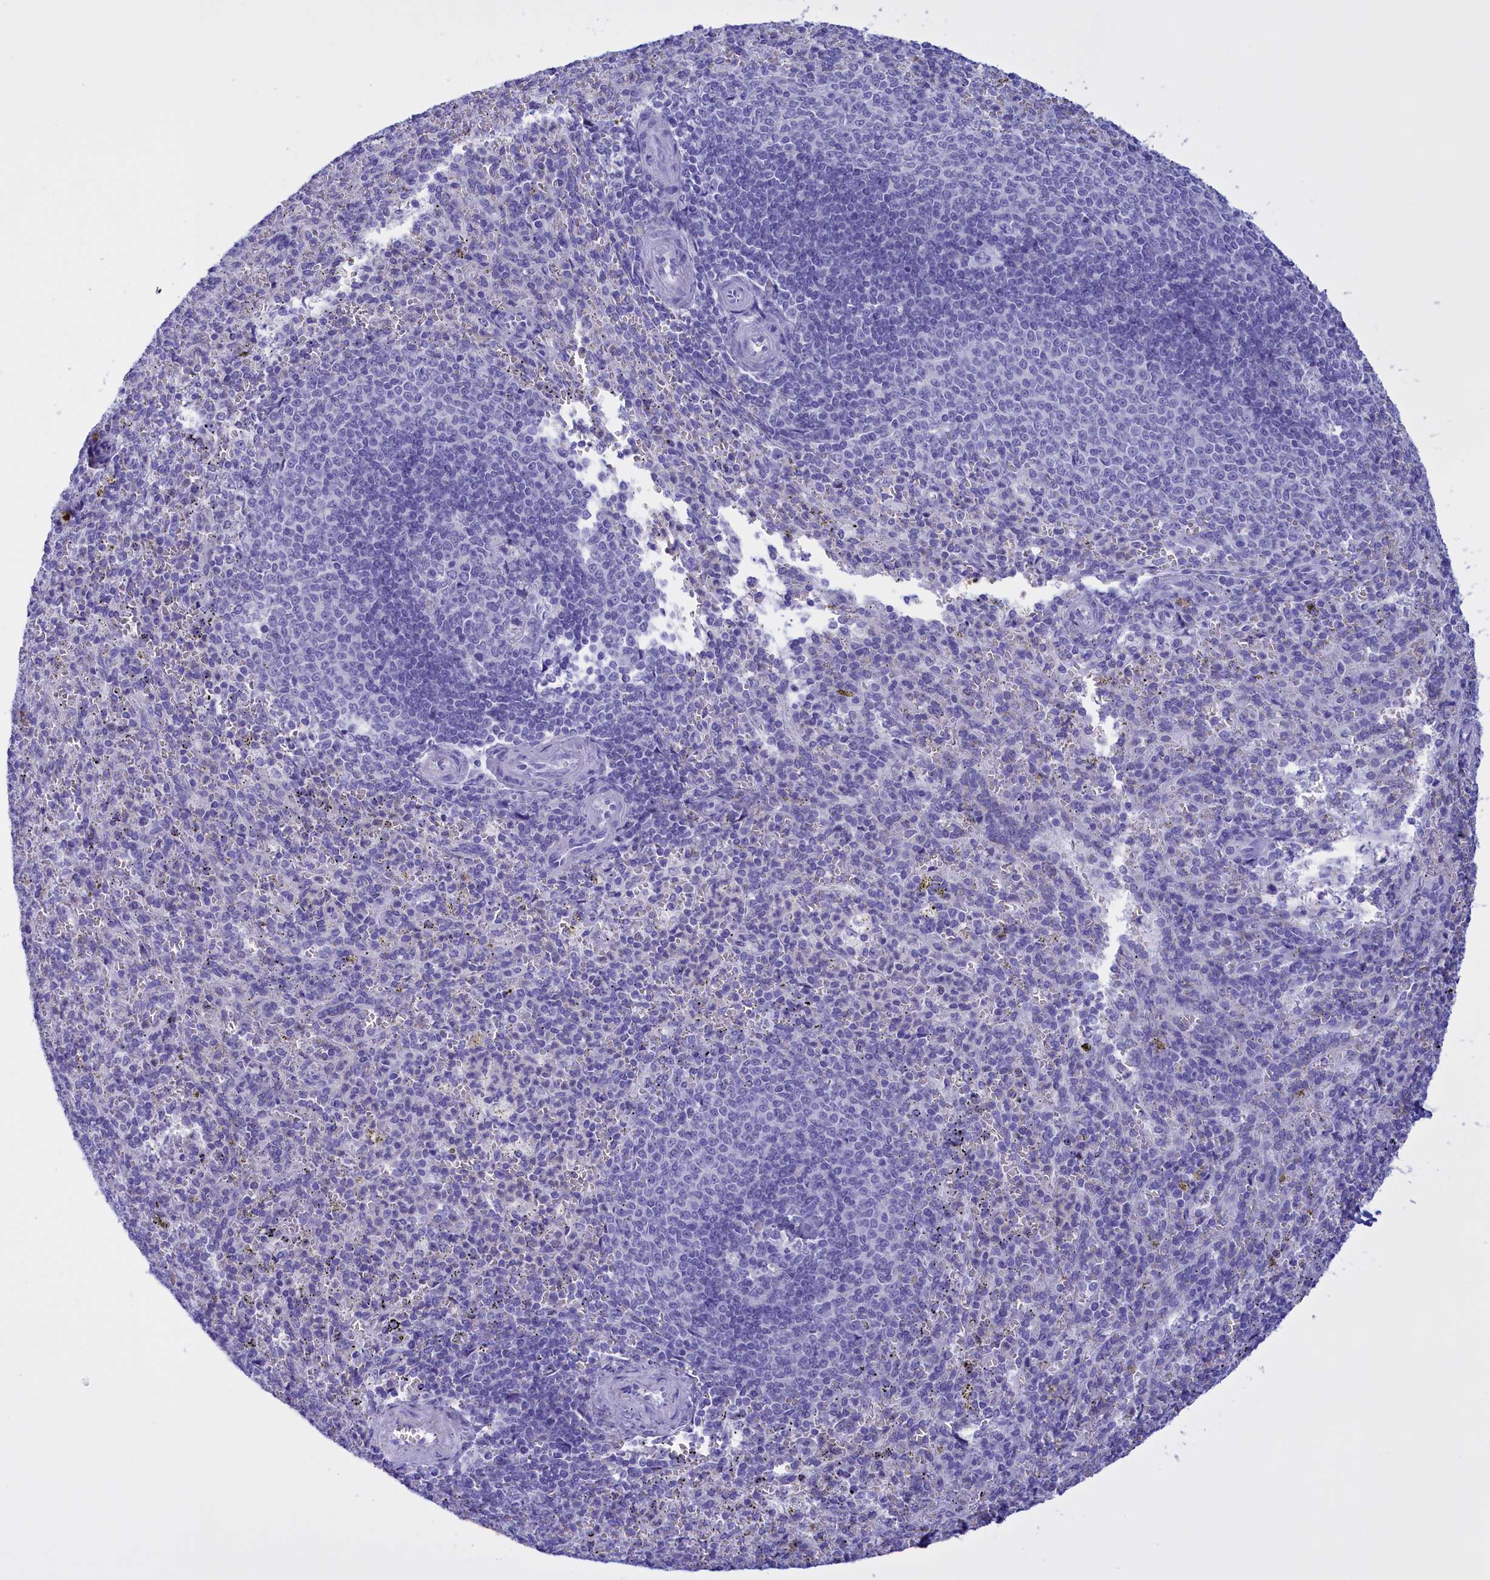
{"staining": {"intensity": "negative", "quantity": "none", "location": "none"}, "tissue": "spleen", "cell_type": "Cells in red pulp", "image_type": "normal", "snomed": [{"axis": "morphology", "description": "Normal tissue, NOS"}, {"axis": "topography", "description": "Spleen"}], "caption": "Histopathology image shows no significant protein staining in cells in red pulp of benign spleen. (Brightfield microscopy of DAB (3,3'-diaminobenzidine) immunohistochemistry (IHC) at high magnification).", "gene": "PROK2", "patient": {"sex": "female", "age": 21}}